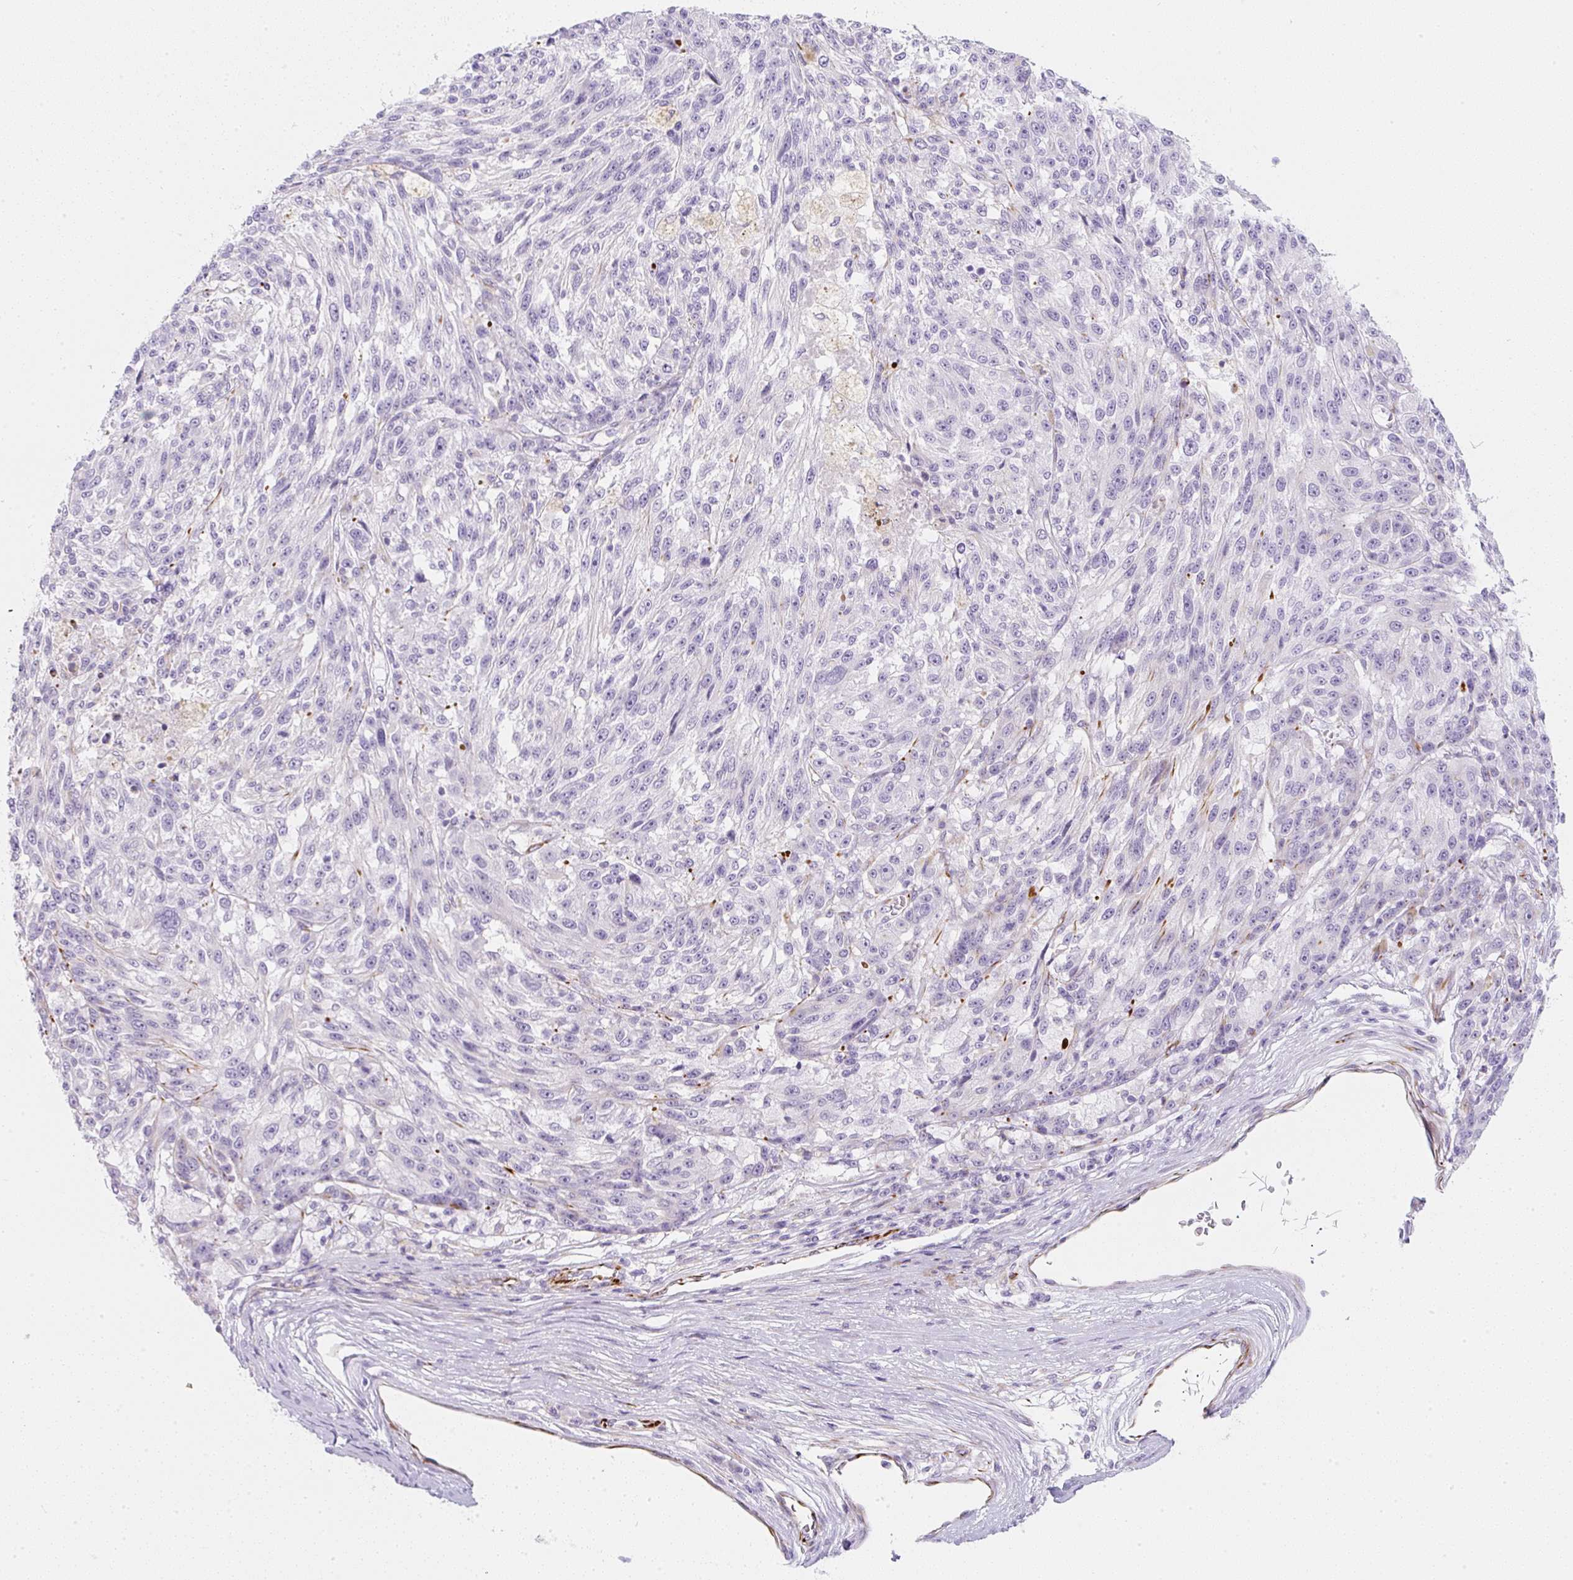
{"staining": {"intensity": "negative", "quantity": "none", "location": "none"}, "tissue": "melanoma", "cell_type": "Tumor cells", "image_type": "cancer", "snomed": [{"axis": "morphology", "description": "Malignant melanoma, NOS"}, {"axis": "topography", "description": "Skin"}], "caption": "Image shows no protein staining in tumor cells of melanoma tissue.", "gene": "ZNF689", "patient": {"sex": "male", "age": 53}}